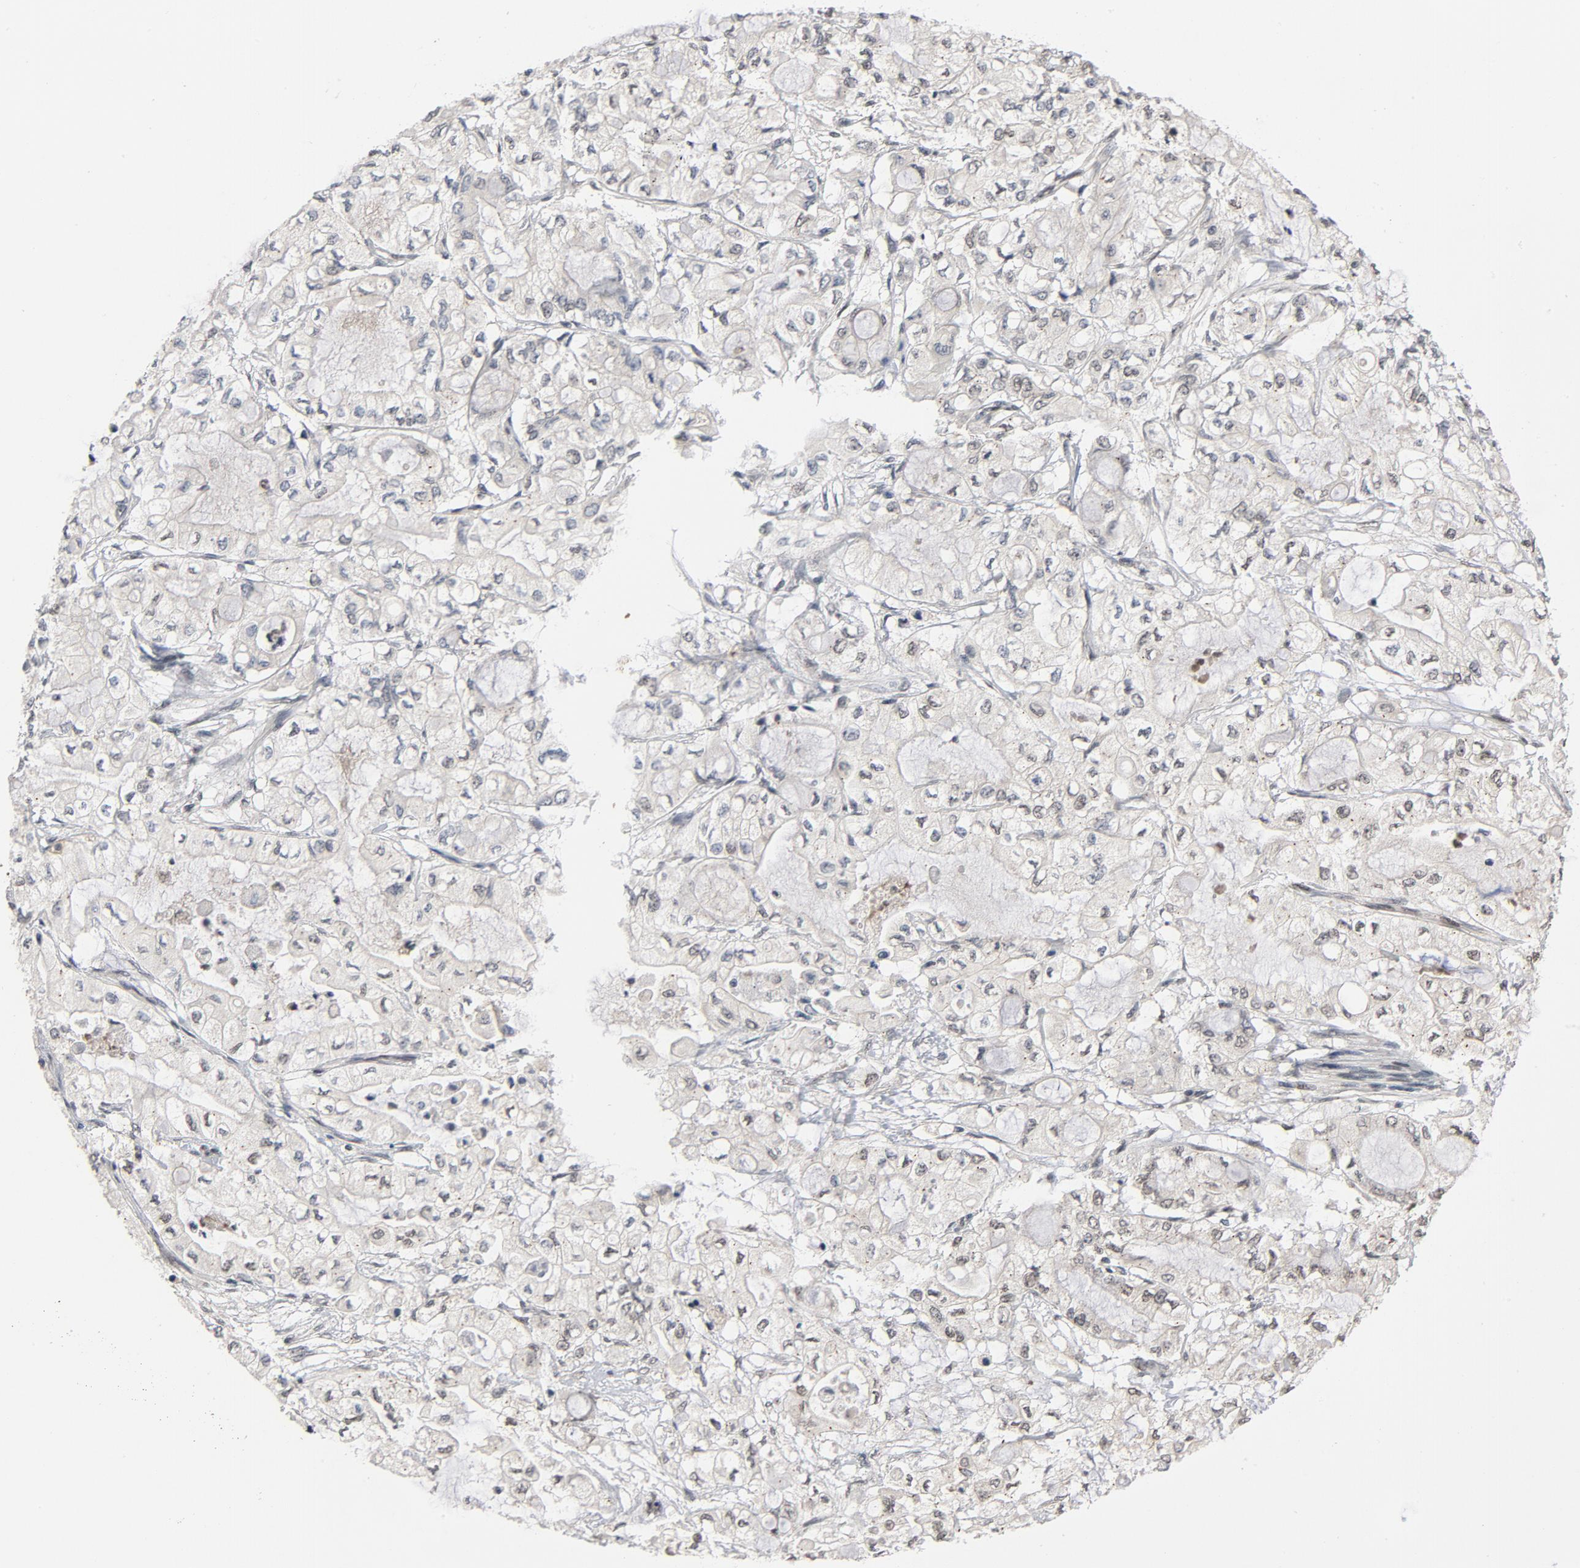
{"staining": {"intensity": "weak", "quantity": "<25%", "location": "nuclear"}, "tissue": "pancreatic cancer", "cell_type": "Tumor cells", "image_type": "cancer", "snomed": [{"axis": "morphology", "description": "Adenocarcinoma, NOS"}, {"axis": "topography", "description": "Pancreas"}], "caption": "This is an immunohistochemistry micrograph of adenocarcinoma (pancreatic). There is no expression in tumor cells.", "gene": "SMARCD1", "patient": {"sex": "male", "age": 79}}